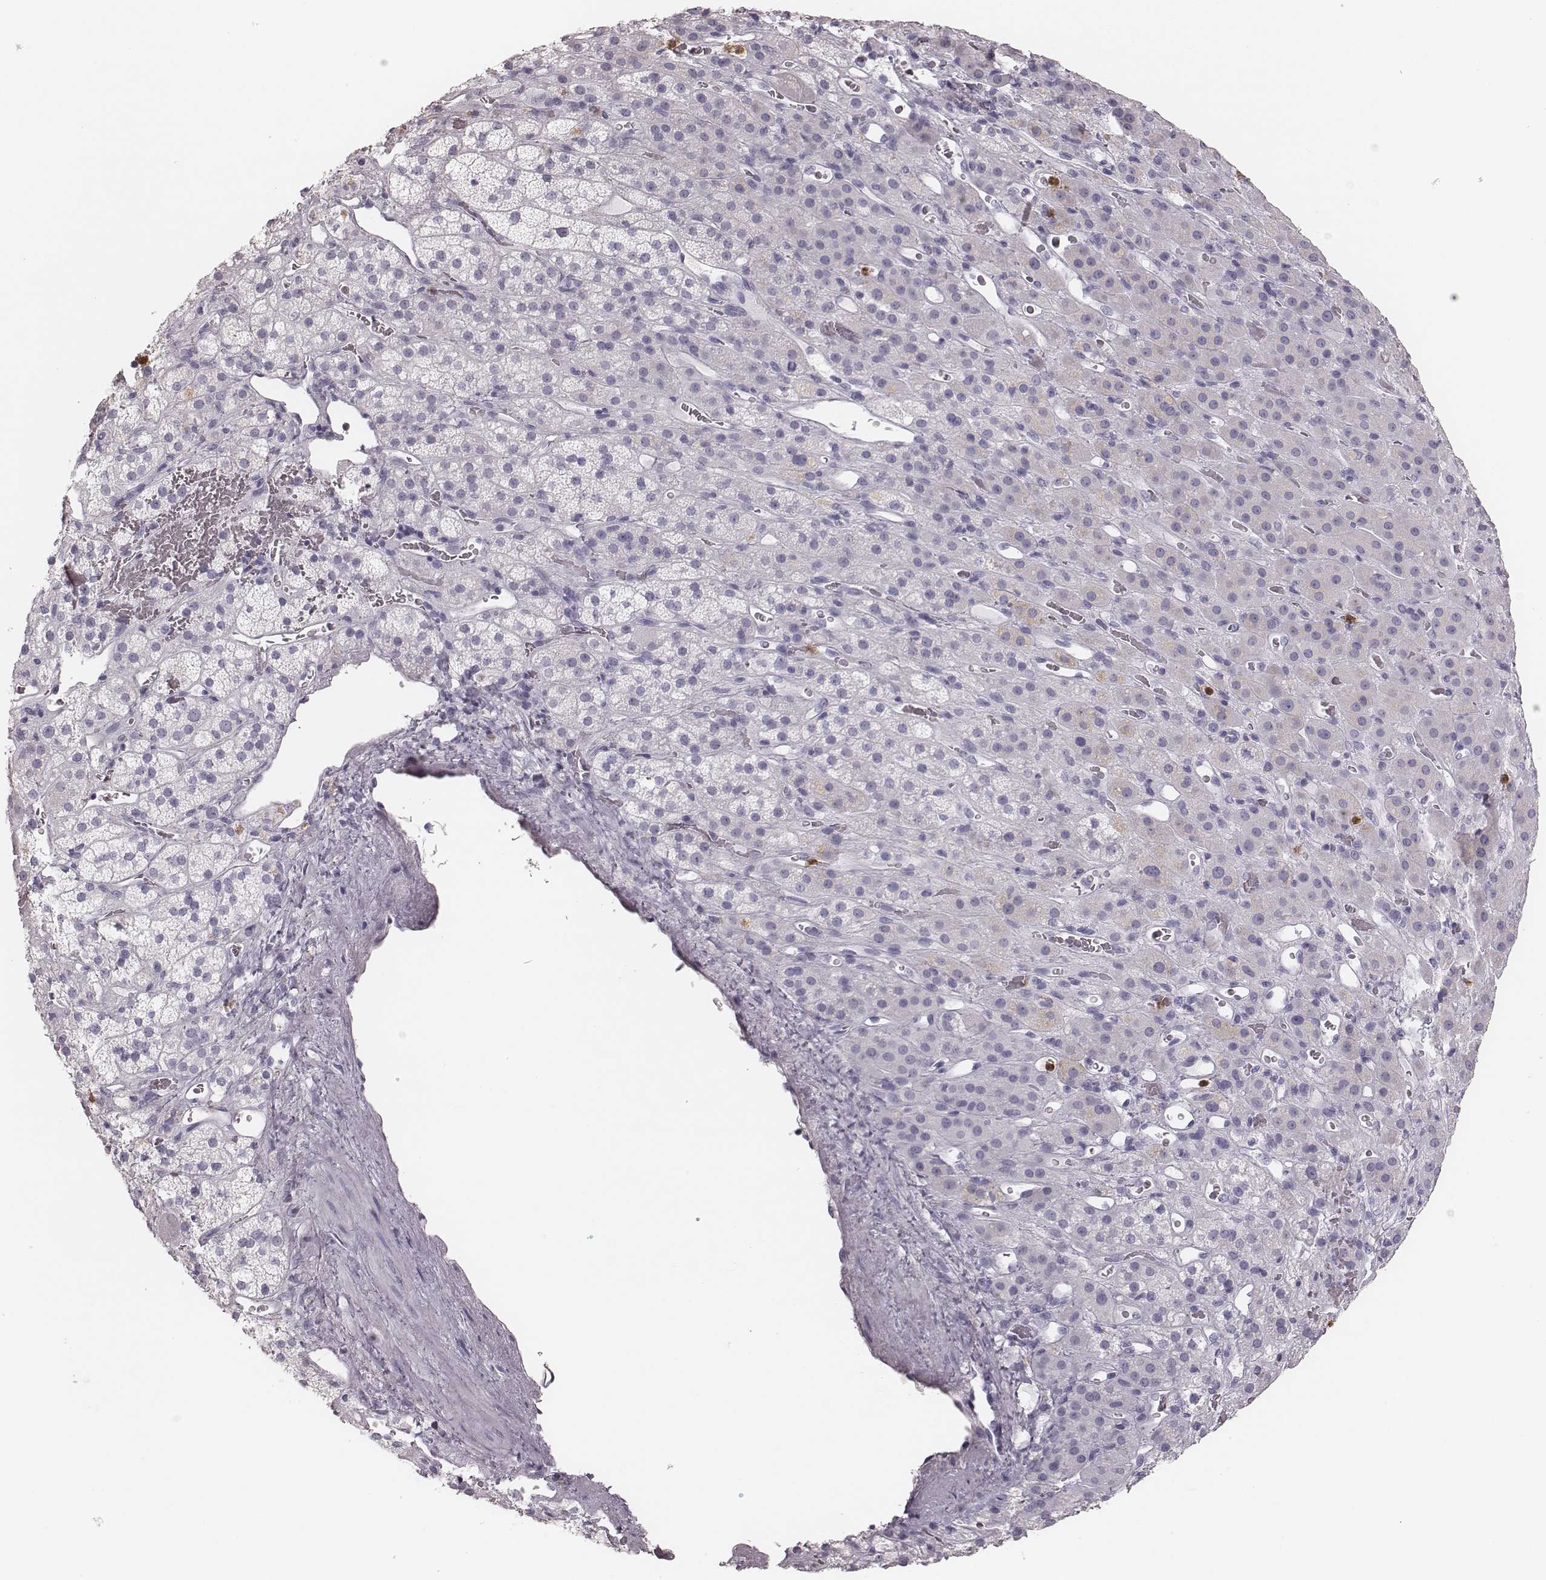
{"staining": {"intensity": "negative", "quantity": "none", "location": "none"}, "tissue": "adrenal gland", "cell_type": "Glandular cells", "image_type": "normal", "snomed": [{"axis": "morphology", "description": "Normal tissue, NOS"}, {"axis": "topography", "description": "Adrenal gland"}], "caption": "The image shows no staining of glandular cells in normal adrenal gland.", "gene": "ELANE", "patient": {"sex": "male", "age": 57}}